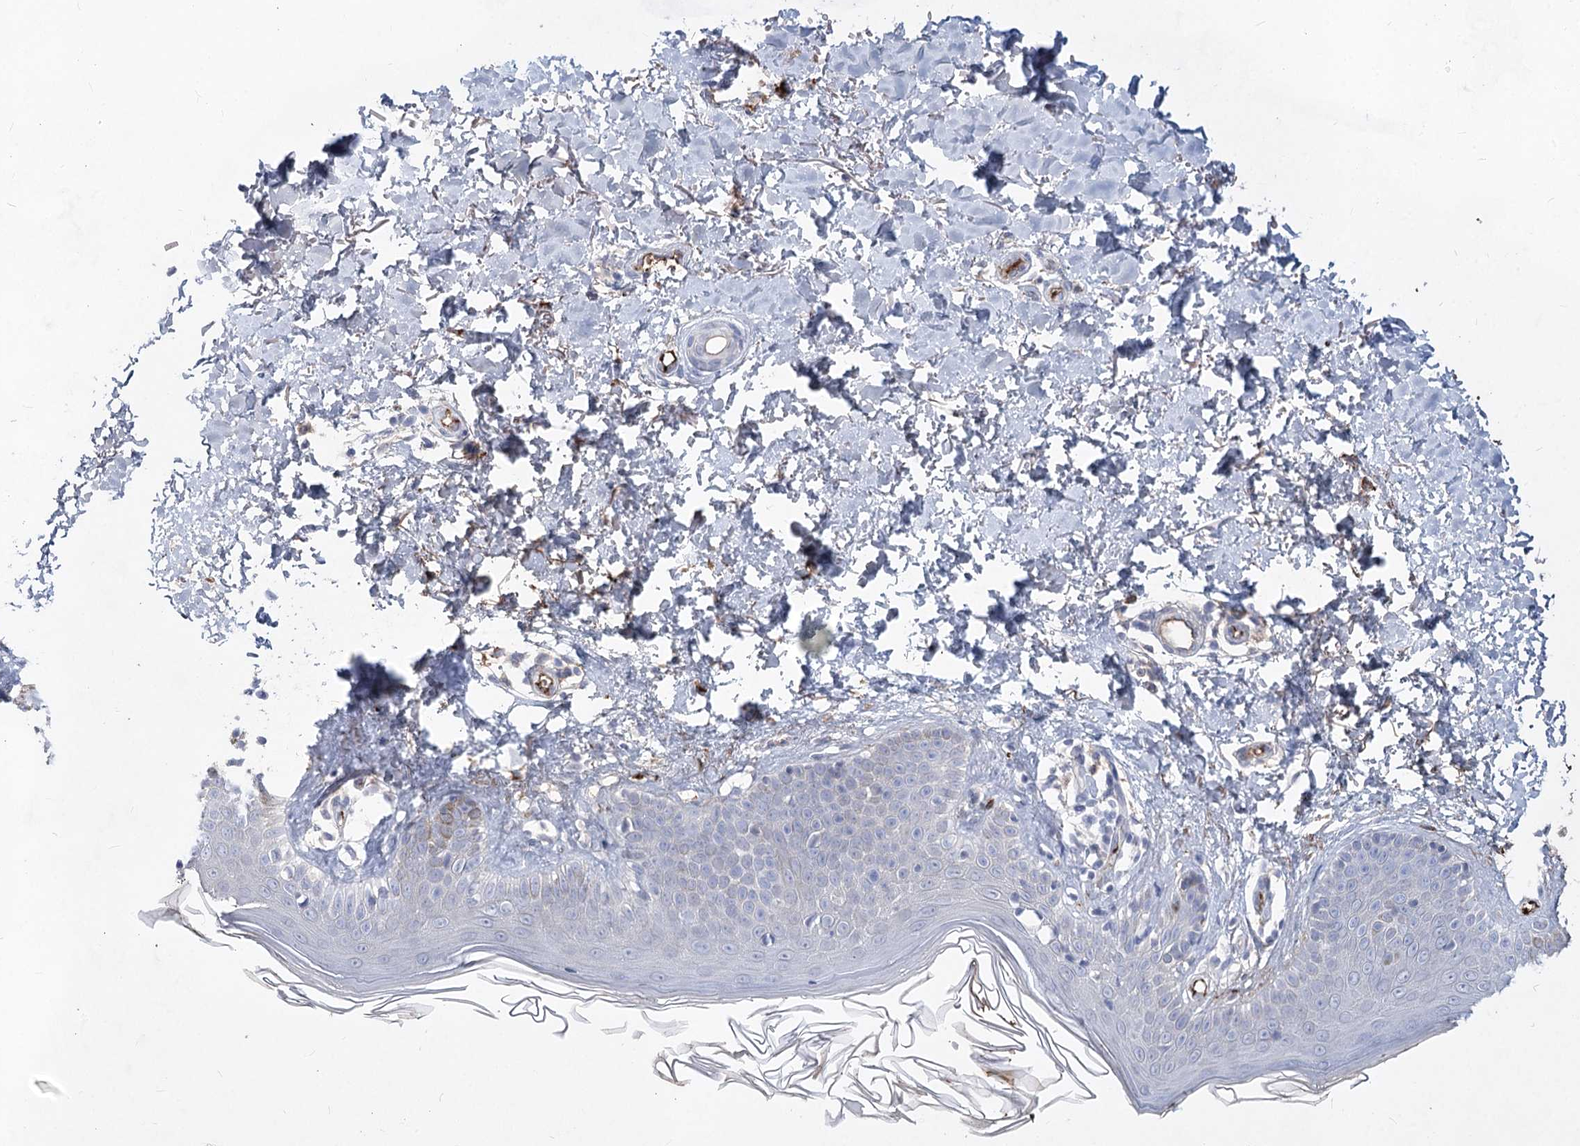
{"staining": {"intensity": "negative", "quantity": "none", "location": "none"}, "tissue": "skin", "cell_type": "Fibroblasts", "image_type": "normal", "snomed": [{"axis": "morphology", "description": "Normal tissue, NOS"}, {"axis": "topography", "description": "Skin"}], "caption": "Immunohistochemistry of unremarkable human skin exhibits no positivity in fibroblasts. (Brightfield microscopy of DAB immunohistochemistry (IHC) at high magnification).", "gene": "TASOR2", "patient": {"sex": "male", "age": 52}}